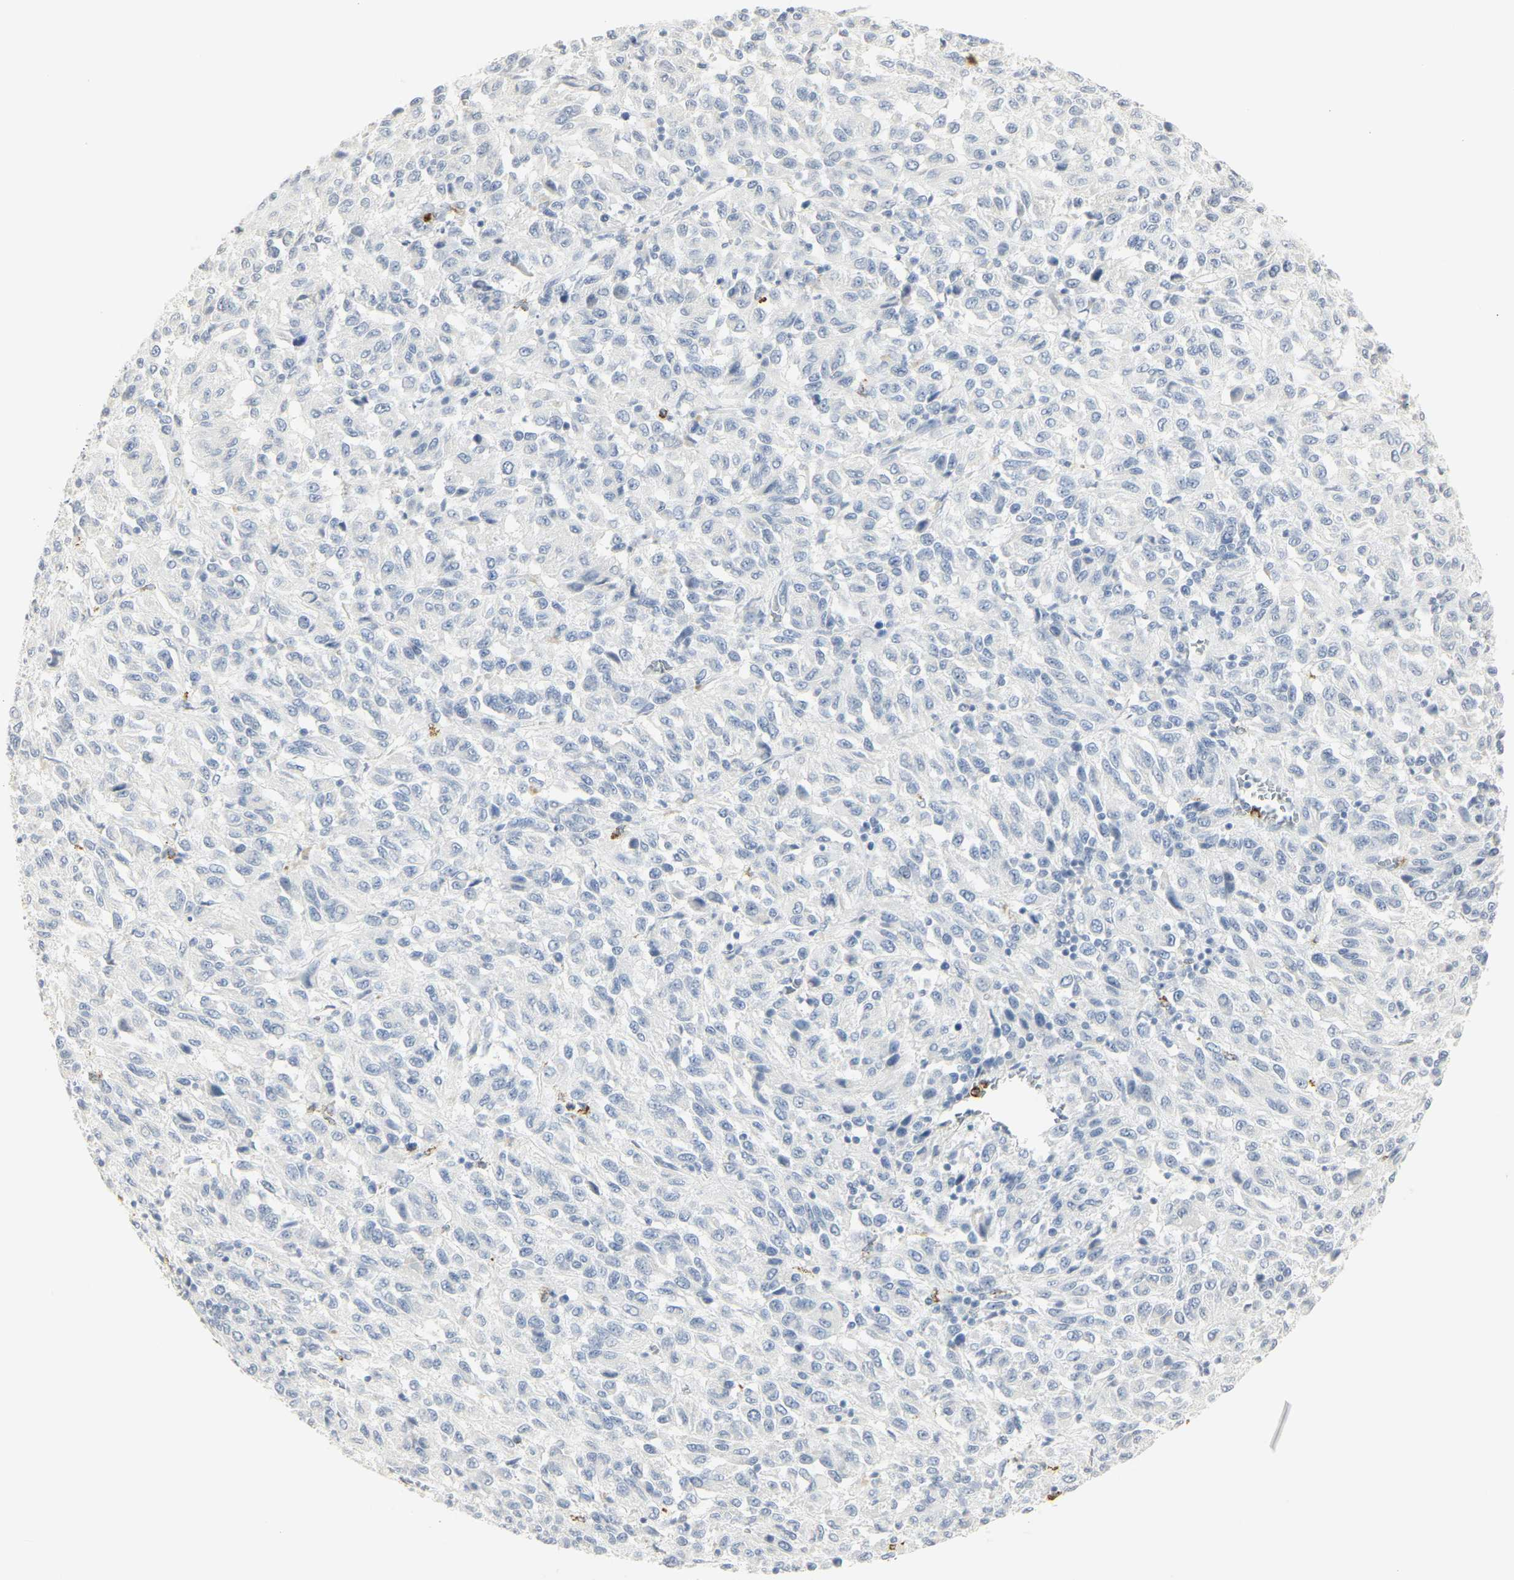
{"staining": {"intensity": "negative", "quantity": "none", "location": "none"}, "tissue": "melanoma", "cell_type": "Tumor cells", "image_type": "cancer", "snomed": [{"axis": "morphology", "description": "Malignant melanoma, Metastatic site"}, {"axis": "topography", "description": "Lung"}], "caption": "An image of malignant melanoma (metastatic site) stained for a protein exhibits no brown staining in tumor cells.", "gene": "MPO", "patient": {"sex": "male", "age": 64}}